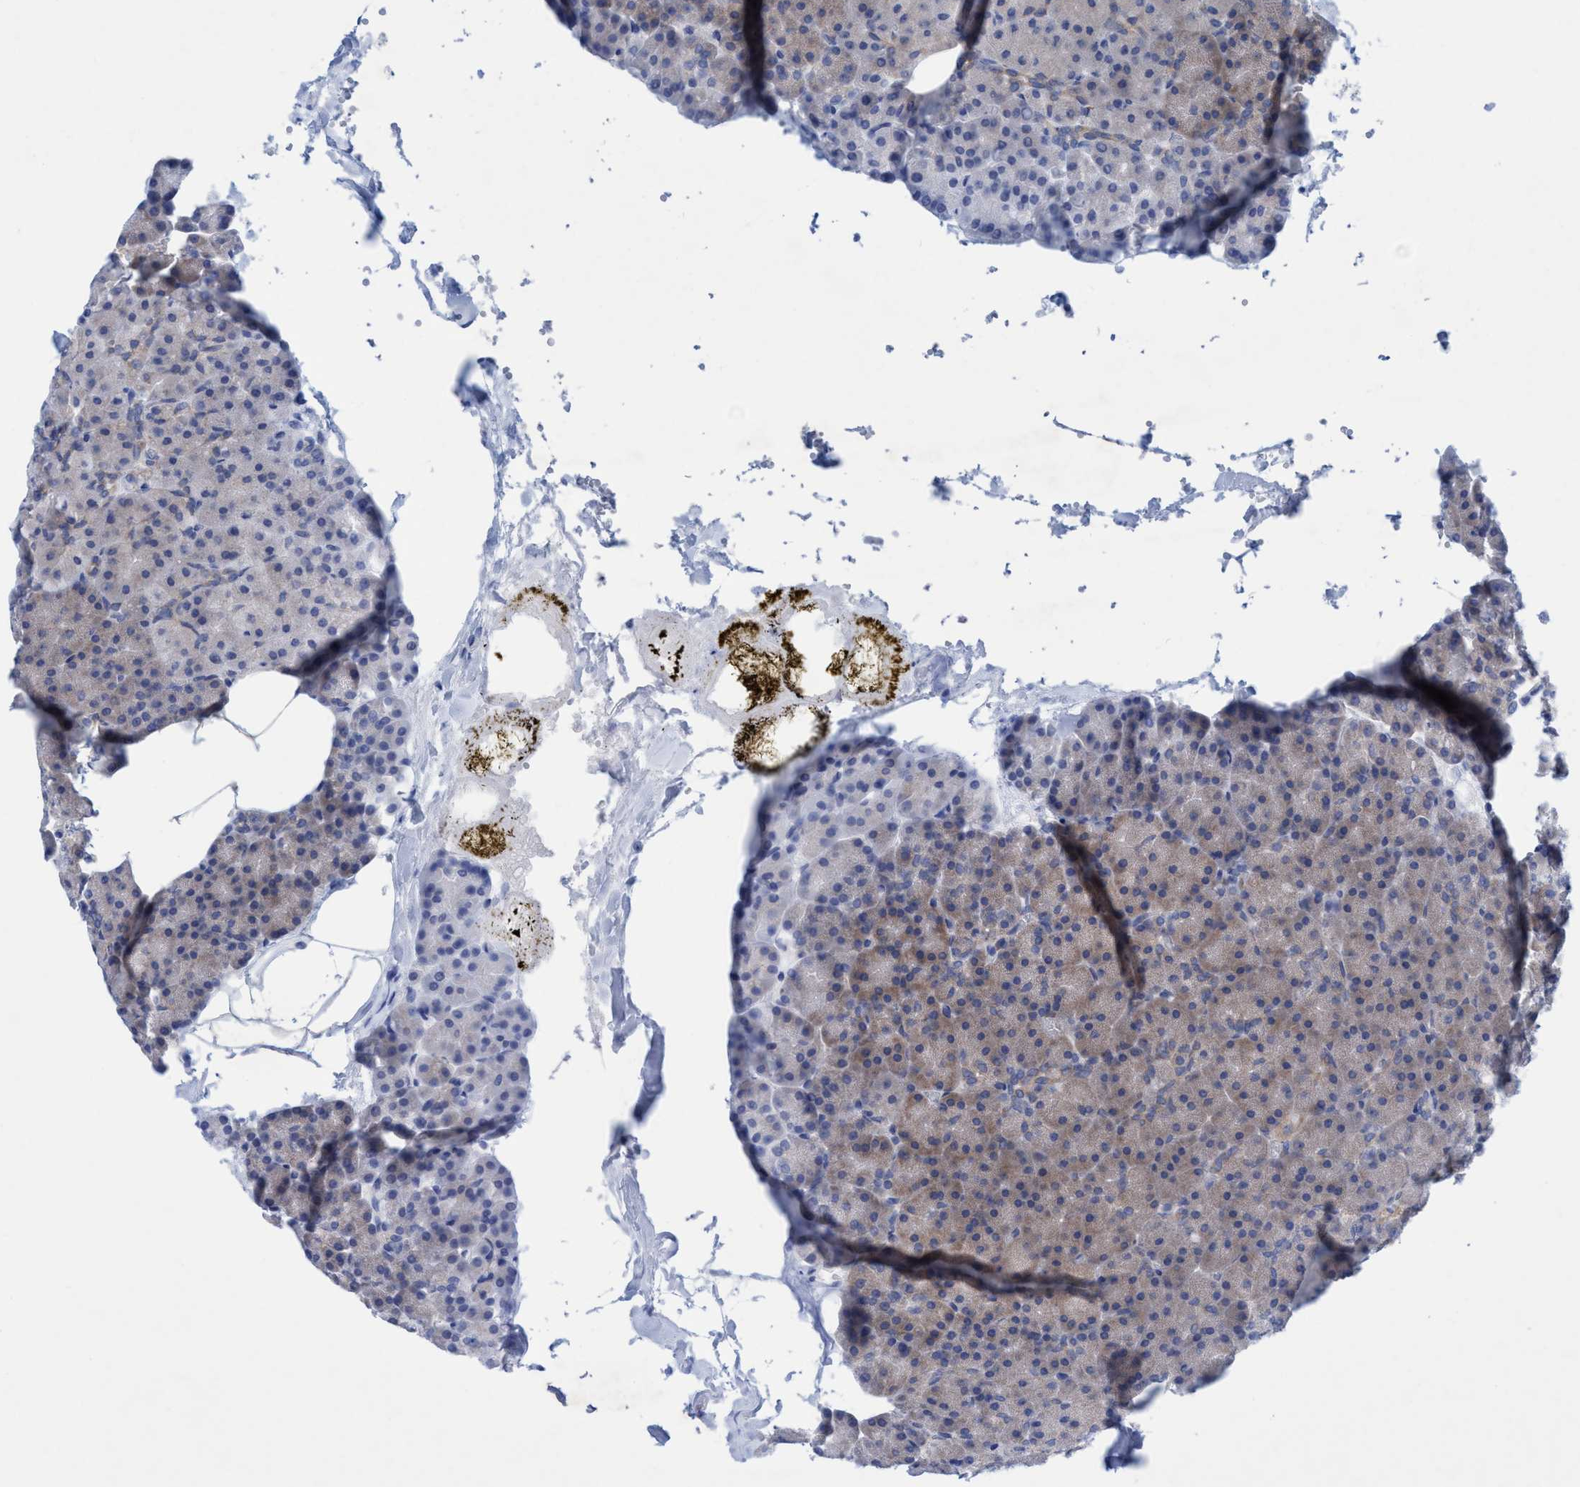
{"staining": {"intensity": "moderate", "quantity": ">75%", "location": "cytoplasmic/membranous"}, "tissue": "pancreas", "cell_type": "Exocrine glandular cells", "image_type": "normal", "snomed": [{"axis": "morphology", "description": "Normal tissue, NOS"}, {"axis": "topography", "description": "Pancreas"}], "caption": "About >75% of exocrine glandular cells in unremarkable pancreas display moderate cytoplasmic/membranous protein positivity as visualized by brown immunohistochemical staining.", "gene": "RSAD1", "patient": {"sex": "female", "age": 35}}